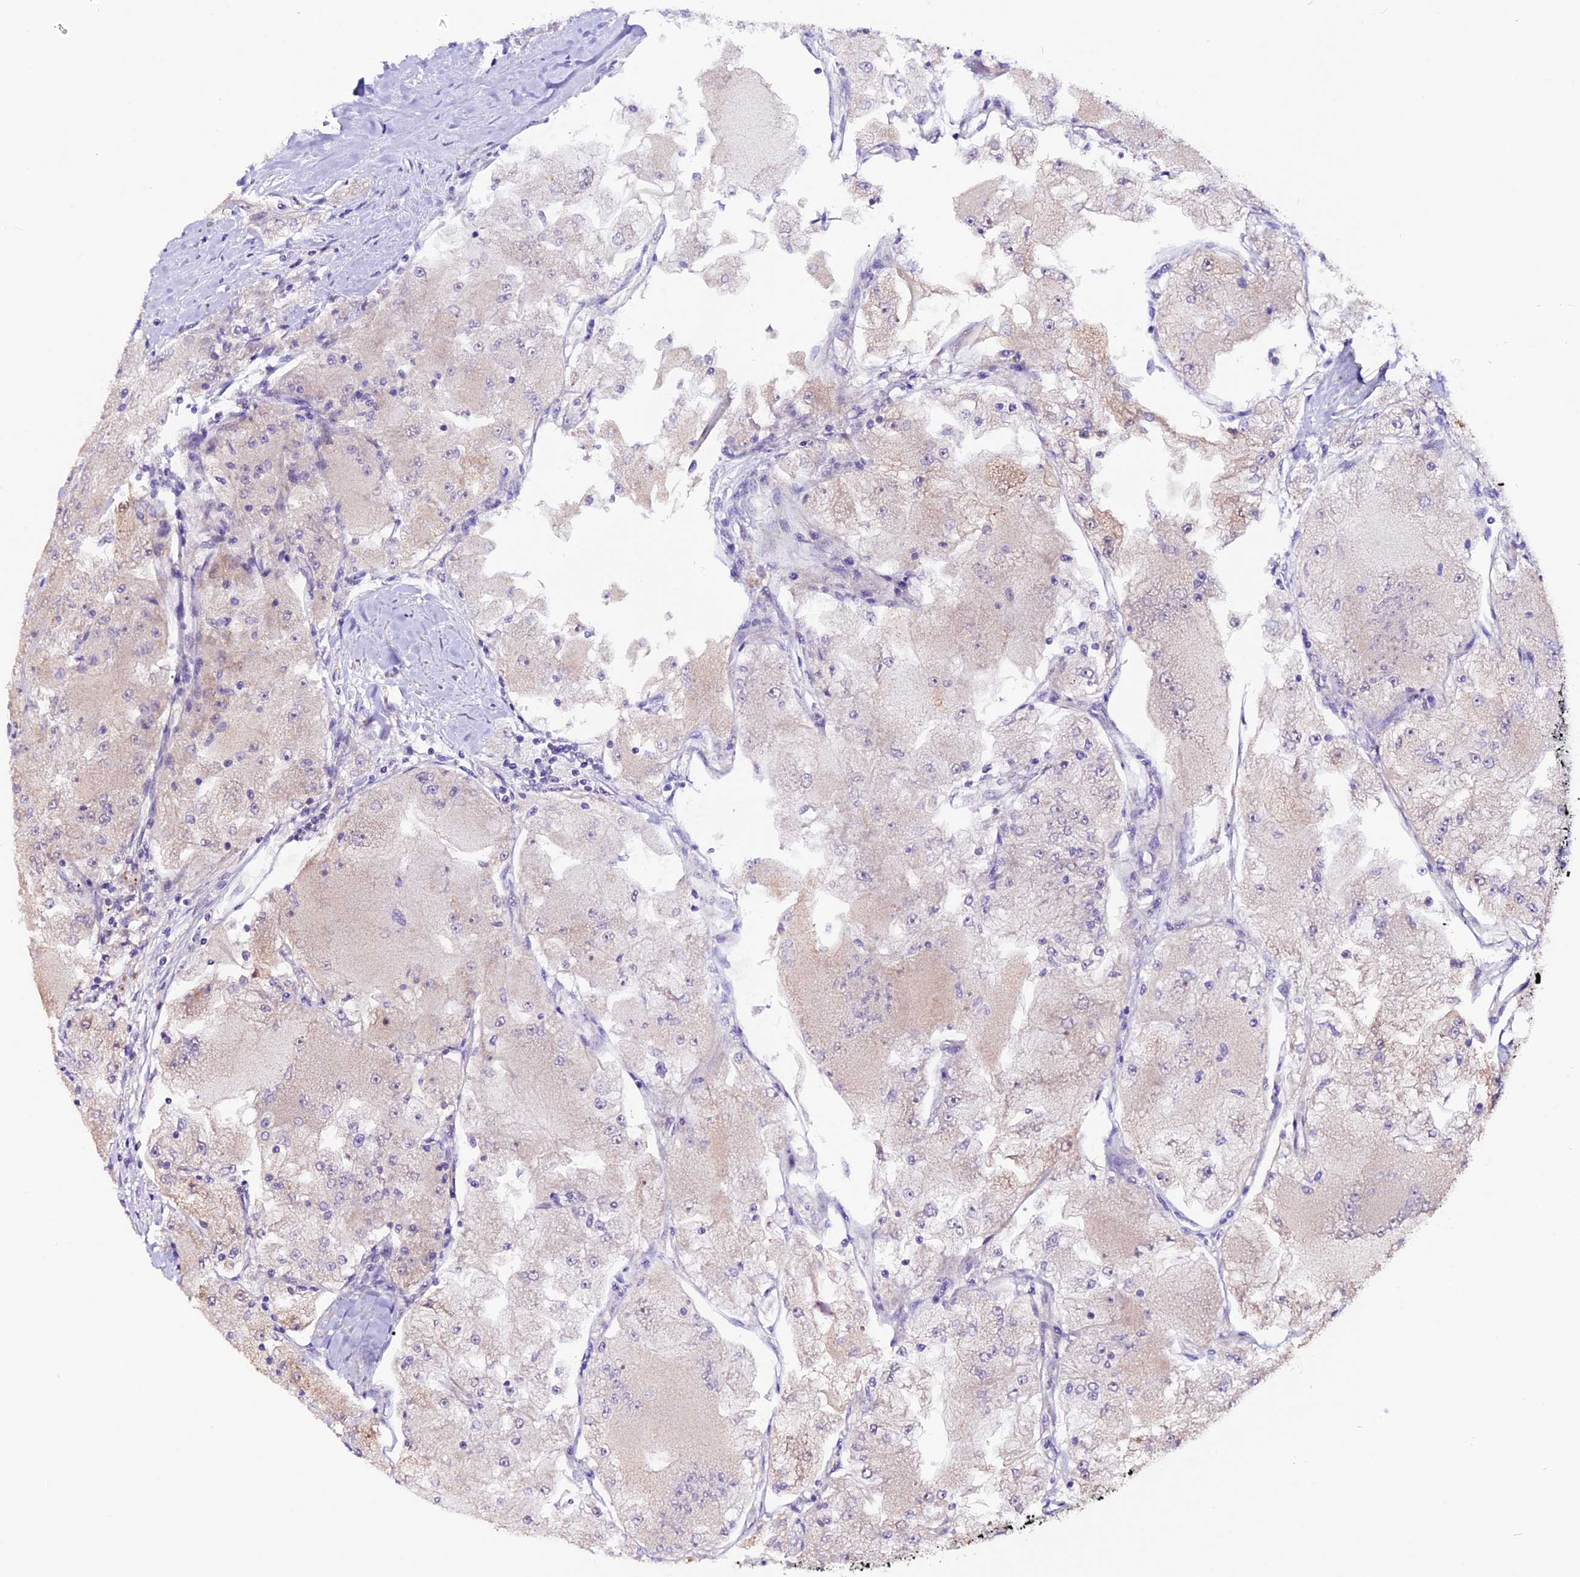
{"staining": {"intensity": "negative", "quantity": "none", "location": "none"}, "tissue": "renal cancer", "cell_type": "Tumor cells", "image_type": "cancer", "snomed": [{"axis": "morphology", "description": "Adenocarcinoma, NOS"}, {"axis": "topography", "description": "Kidney"}], "caption": "Immunohistochemistry micrograph of adenocarcinoma (renal) stained for a protein (brown), which shows no positivity in tumor cells.", "gene": "DDX28", "patient": {"sex": "female", "age": 72}}